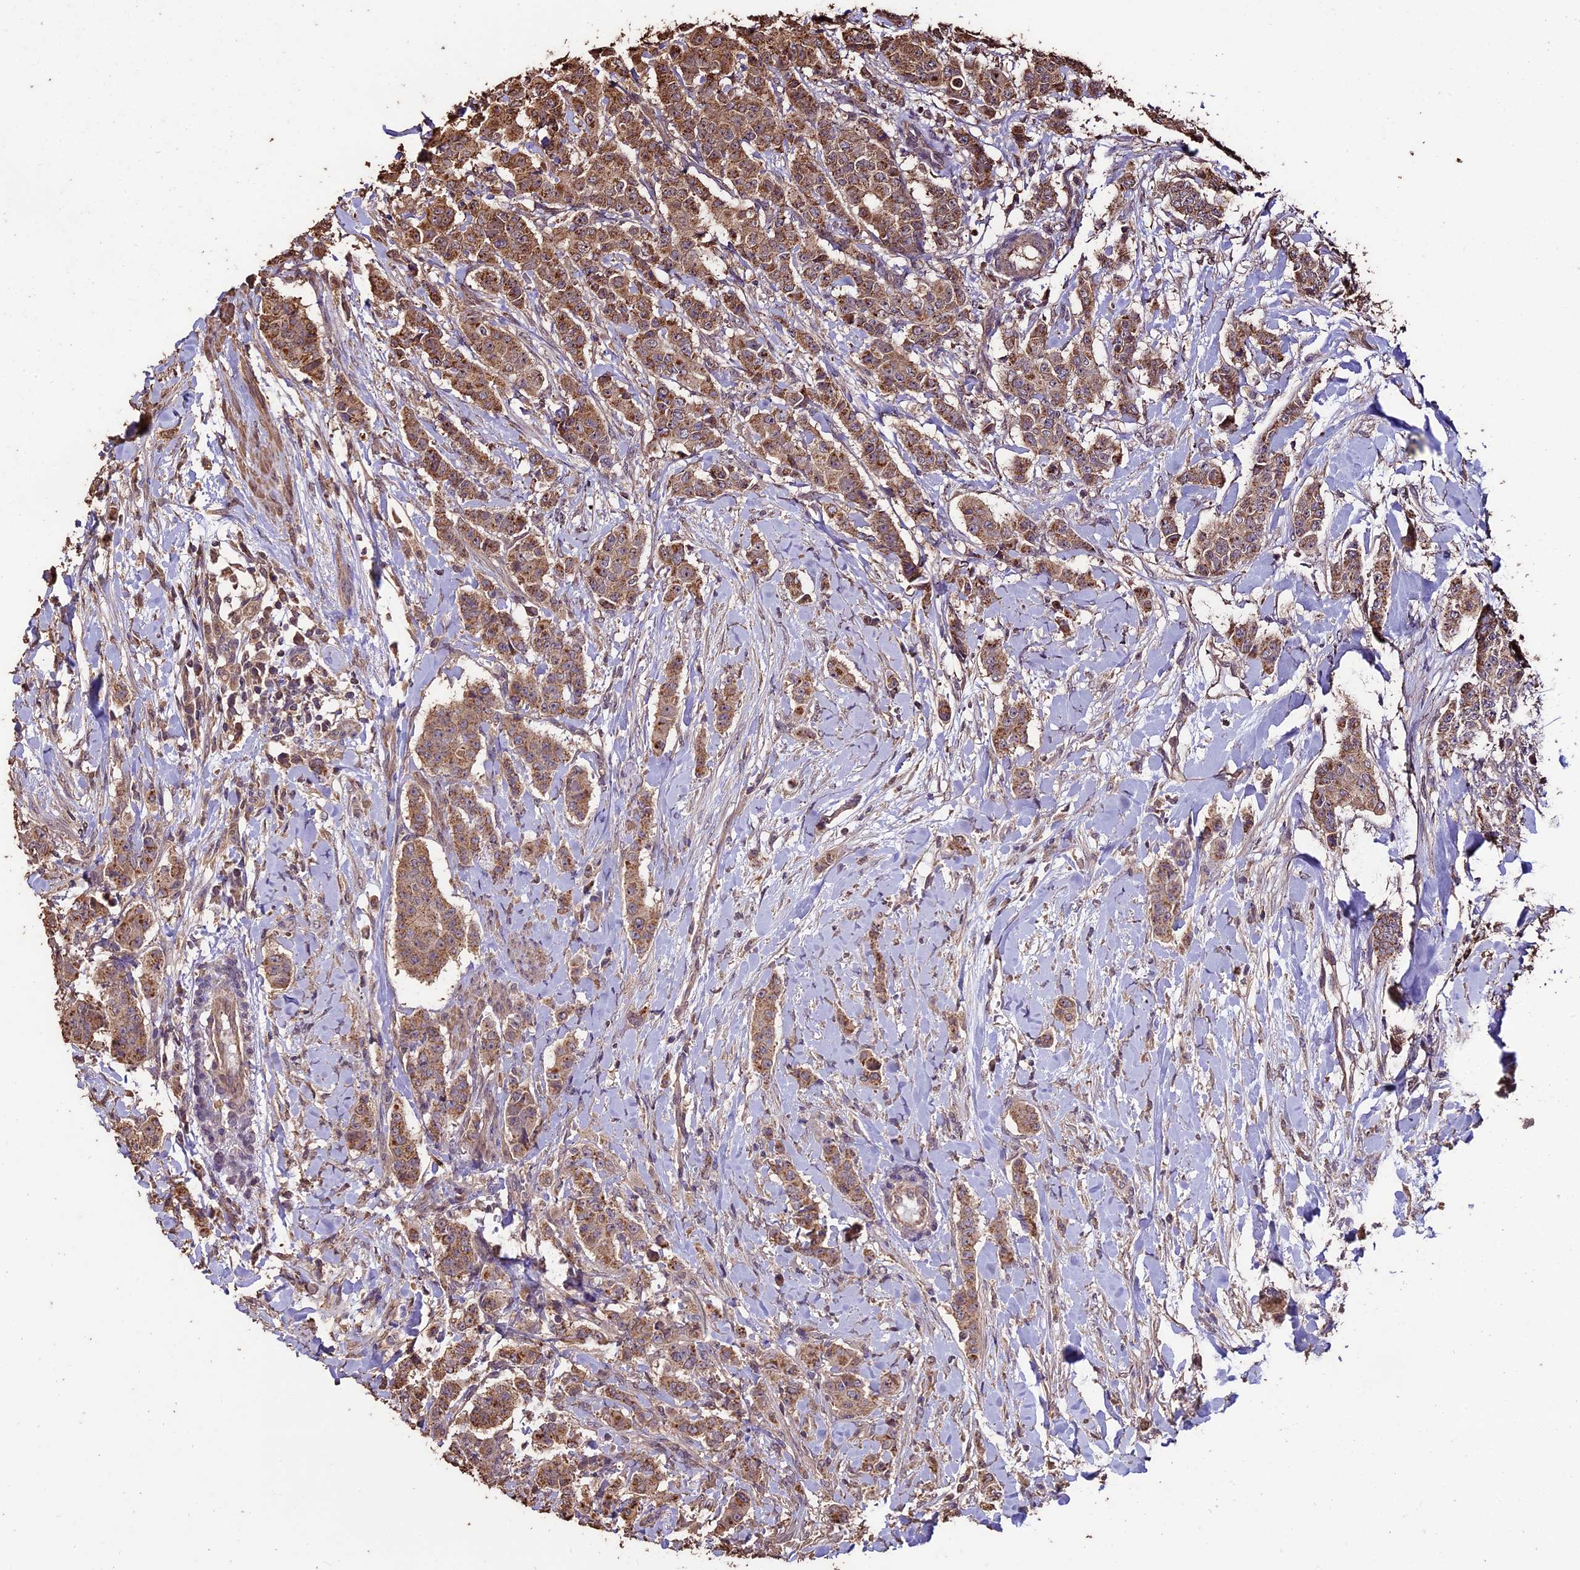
{"staining": {"intensity": "moderate", "quantity": ">75%", "location": "cytoplasmic/membranous"}, "tissue": "breast cancer", "cell_type": "Tumor cells", "image_type": "cancer", "snomed": [{"axis": "morphology", "description": "Duct carcinoma"}, {"axis": "topography", "description": "Breast"}], "caption": "Brown immunohistochemical staining in breast cancer demonstrates moderate cytoplasmic/membranous expression in about >75% of tumor cells. (Stains: DAB (3,3'-diaminobenzidine) in brown, nuclei in blue, Microscopy: brightfield microscopy at high magnification).", "gene": "PGPEP1L", "patient": {"sex": "female", "age": 40}}